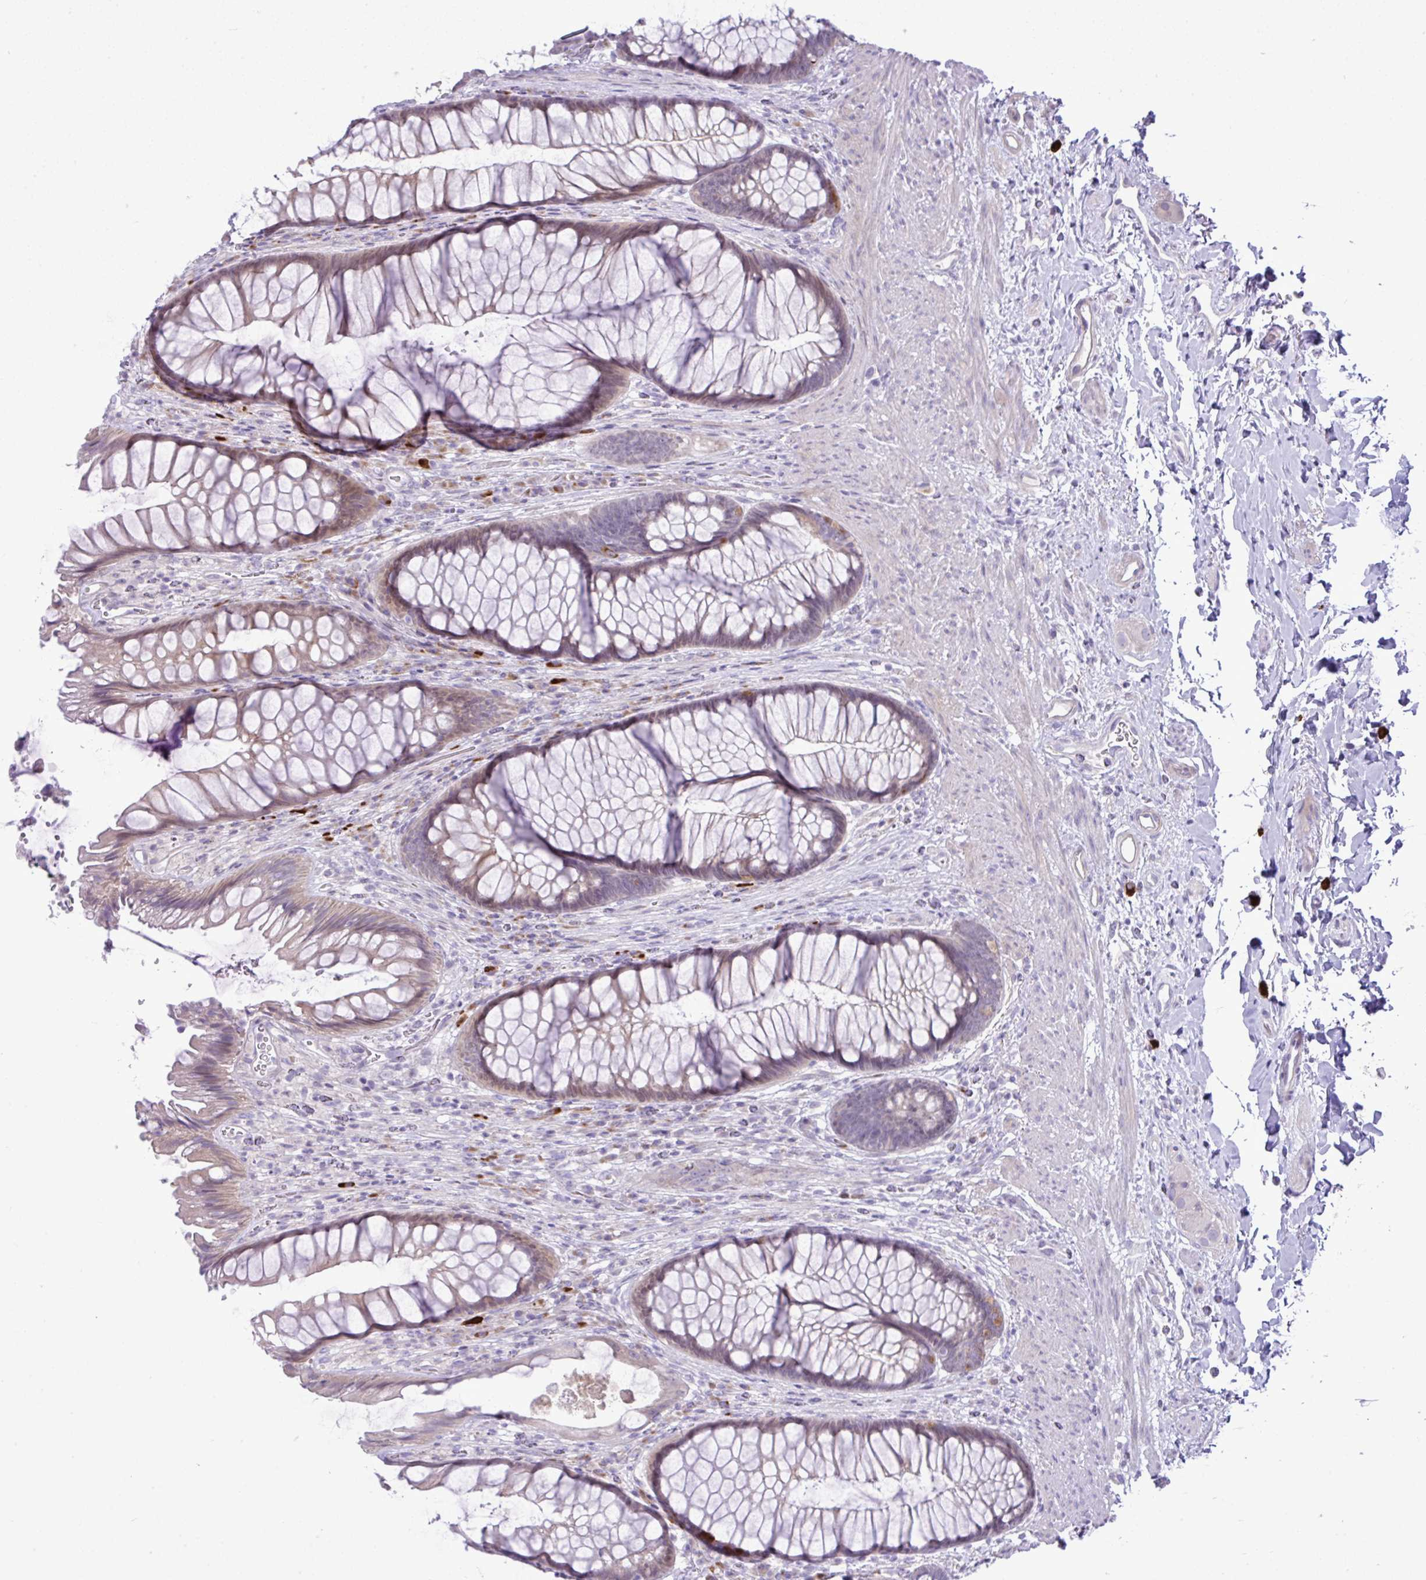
{"staining": {"intensity": "weak", "quantity": "25%-75%", "location": "cytoplasmic/membranous"}, "tissue": "rectum", "cell_type": "Glandular cells", "image_type": "normal", "snomed": [{"axis": "morphology", "description": "Normal tissue, NOS"}, {"axis": "topography", "description": "Rectum"}], "caption": "Benign rectum reveals weak cytoplasmic/membranous staining in about 25%-75% of glandular cells, visualized by immunohistochemistry.", "gene": "SPAG1", "patient": {"sex": "male", "age": 53}}